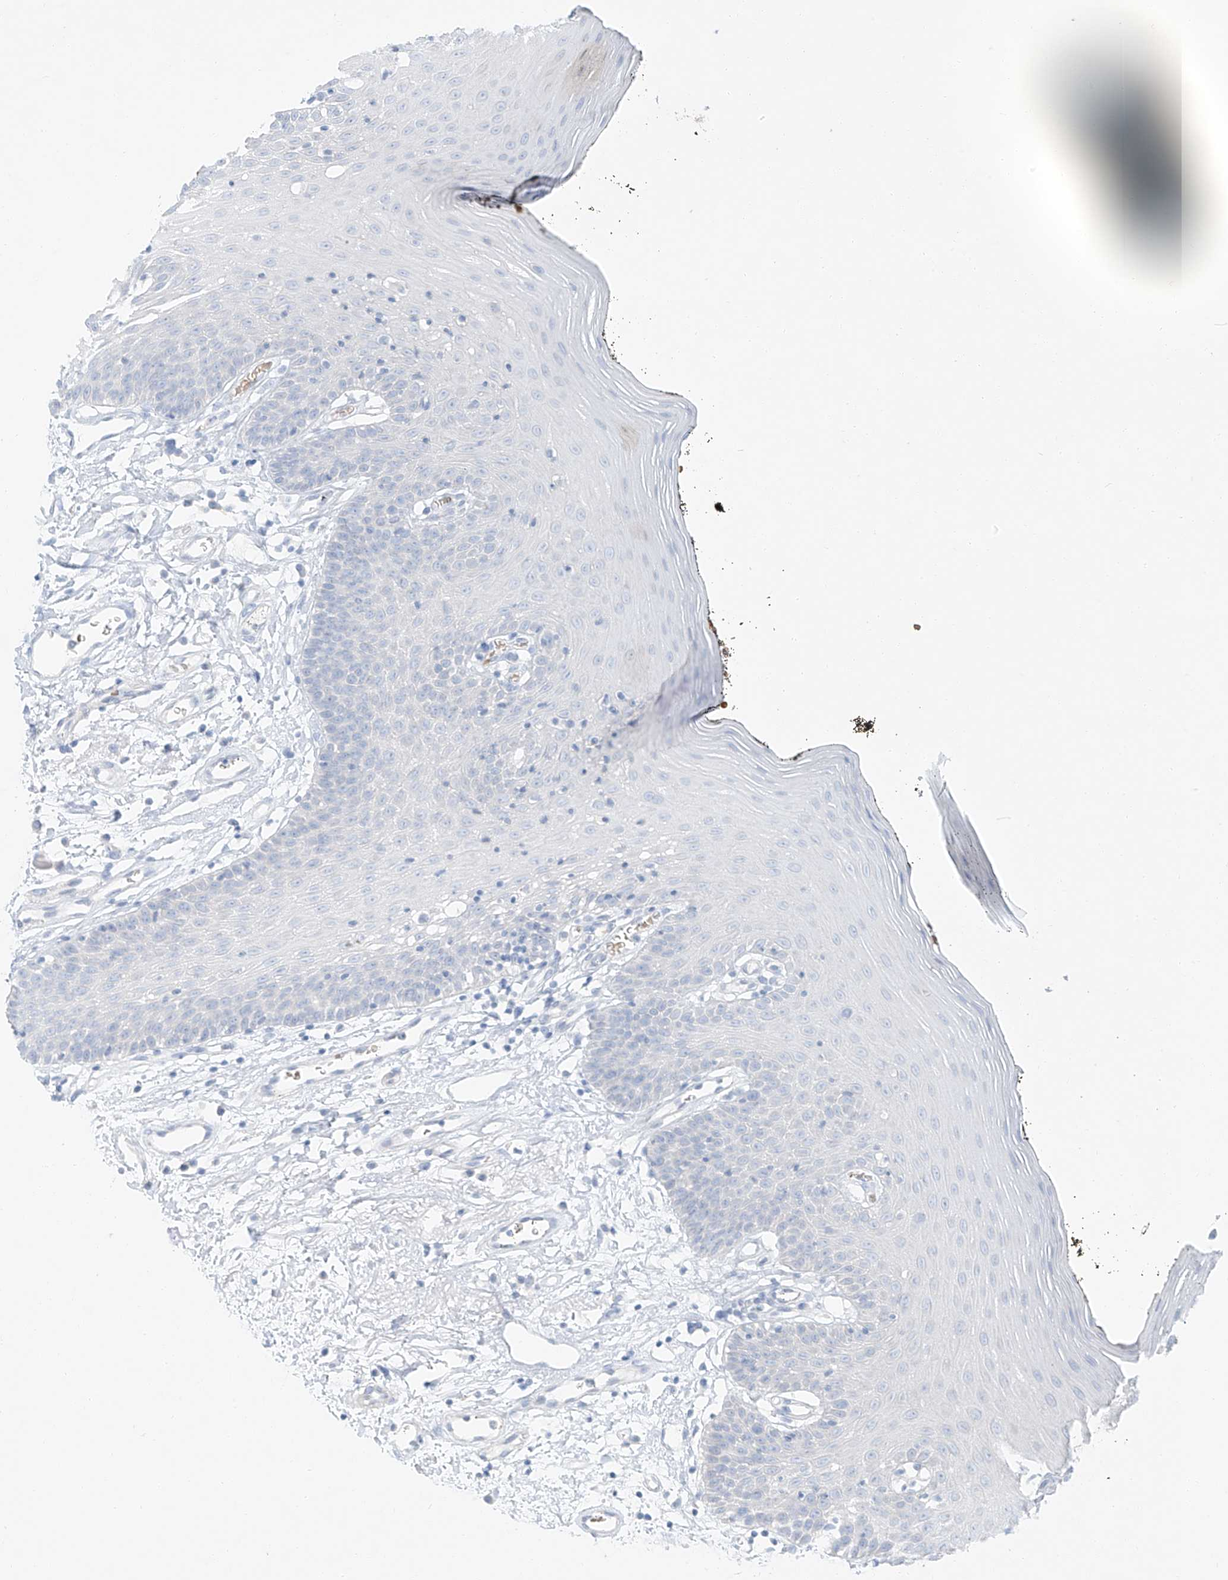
{"staining": {"intensity": "negative", "quantity": "none", "location": "none"}, "tissue": "oral mucosa", "cell_type": "Squamous epithelial cells", "image_type": "normal", "snomed": [{"axis": "morphology", "description": "Normal tissue, NOS"}, {"axis": "topography", "description": "Oral tissue"}], "caption": "There is no significant staining in squamous epithelial cells of oral mucosa. (DAB immunohistochemistry, high magnification).", "gene": "PGC", "patient": {"sex": "male", "age": 74}}